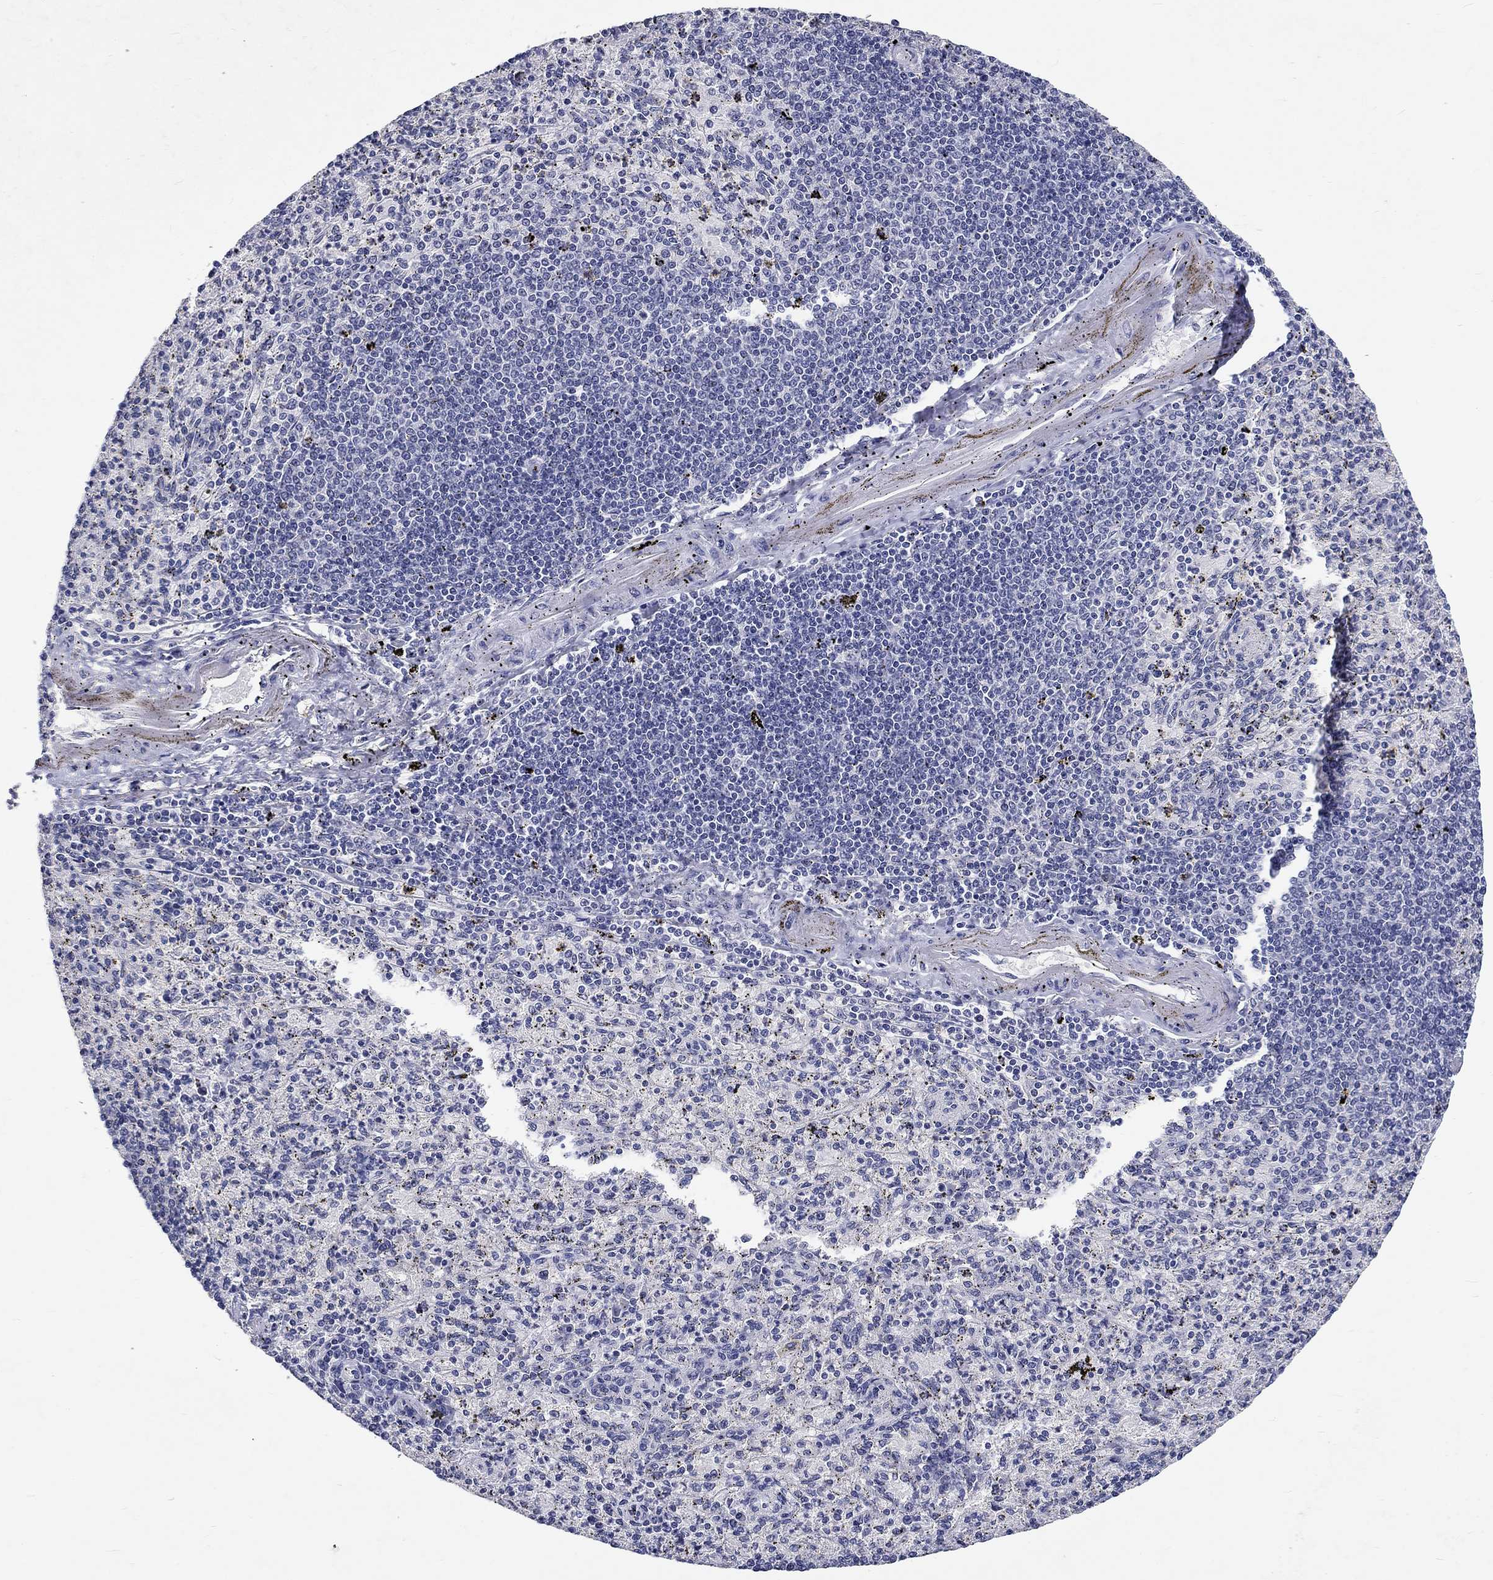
{"staining": {"intensity": "negative", "quantity": "none", "location": "none"}, "tissue": "spleen", "cell_type": "Cells in red pulp", "image_type": "normal", "snomed": [{"axis": "morphology", "description": "Normal tissue, NOS"}, {"axis": "topography", "description": "Spleen"}], "caption": "A photomicrograph of human spleen is negative for staining in cells in red pulp. (Stains: DAB immunohistochemistry (IHC) with hematoxylin counter stain, Microscopy: brightfield microscopy at high magnification).", "gene": "GRIN1", "patient": {"sex": "male", "age": 60}}